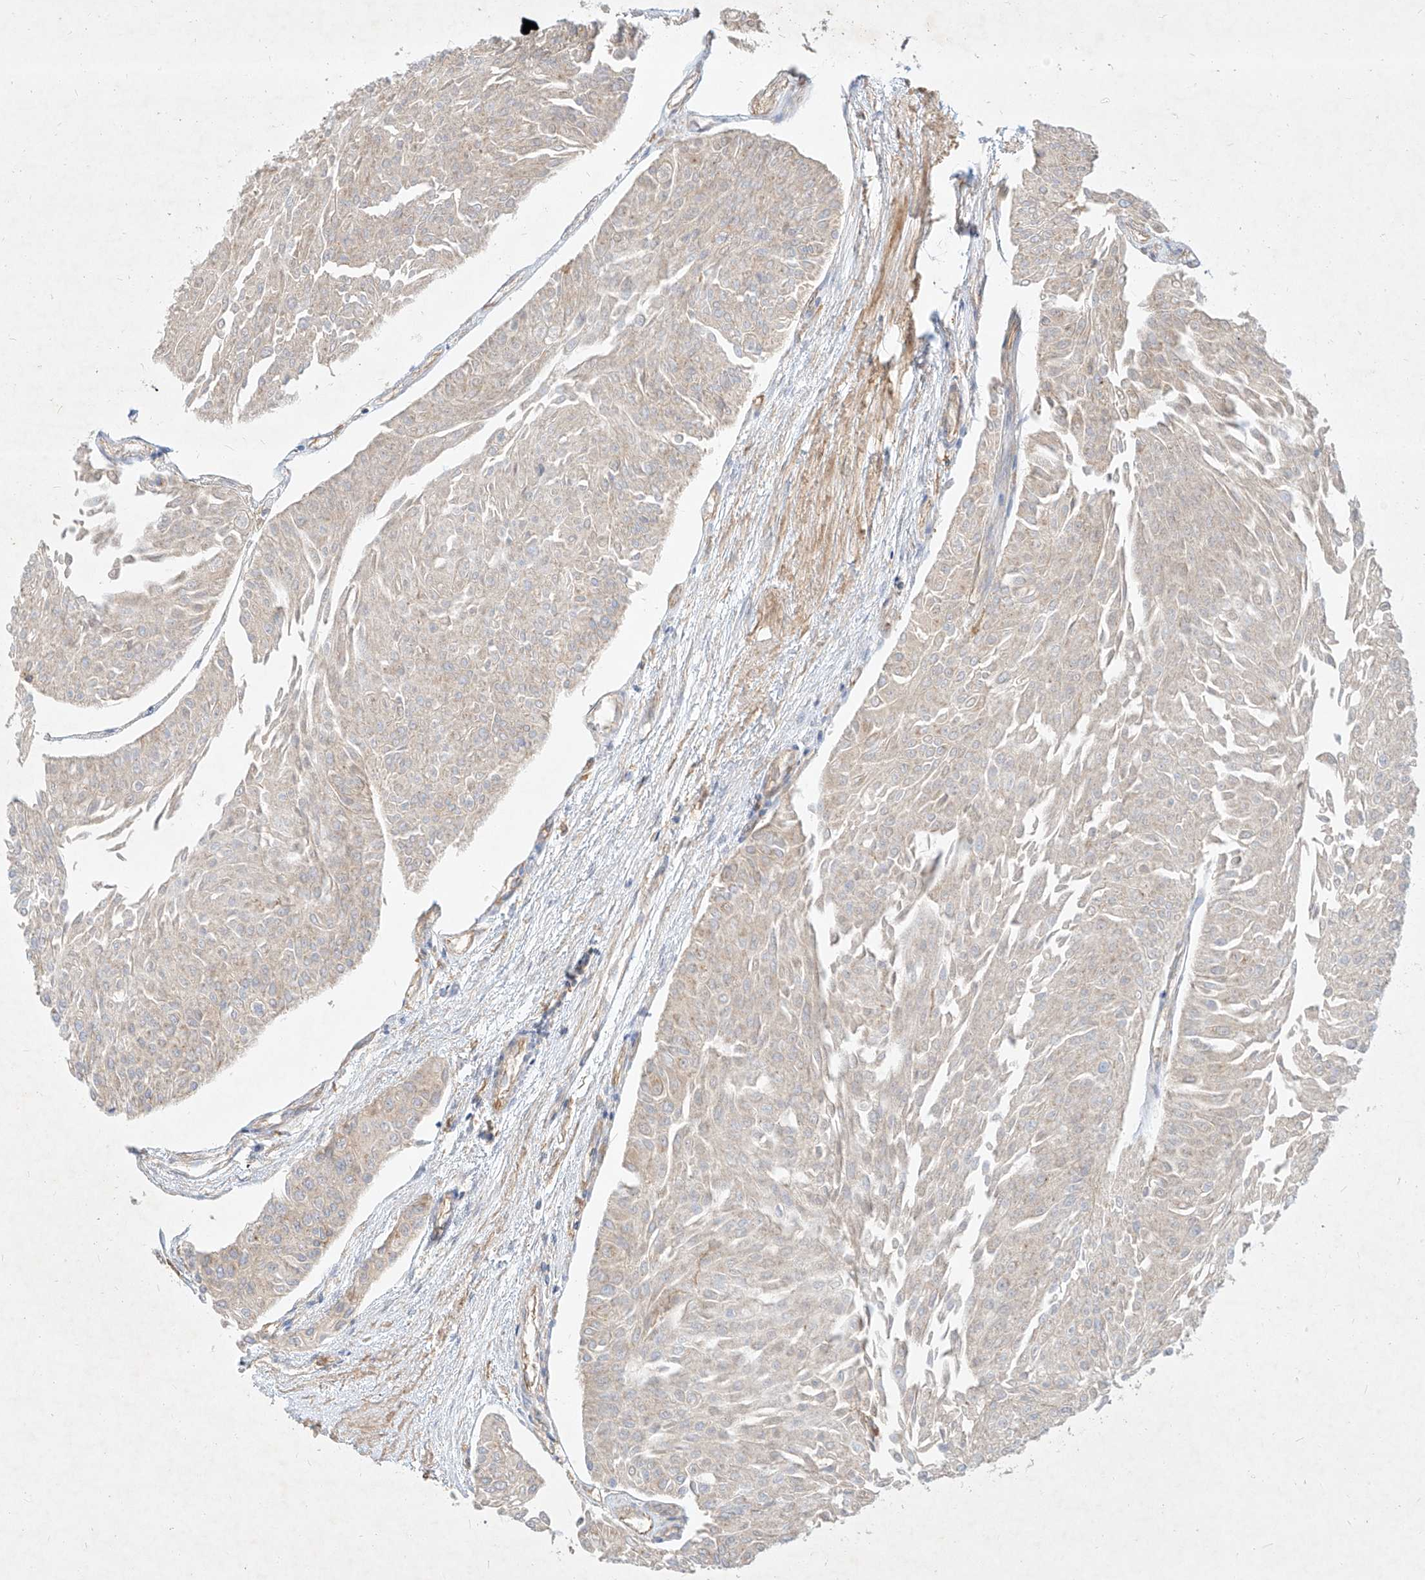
{"staining": {"intensity": "negative", "quantity": "none", "location": "none"}, "tissue": "urothelial cancer", "cell_type": "Tumor cells", "image_type": "cancer", "snomed": [{"axis": "morphology", "description": "Urothelial carcinoma, Low grade"}, {"axis": "topography", "description": "Urinary bladder"}], "caption": "An IHC histopathology image of urothelial cancer is shown. There is no staining in tumor cells of urothelial cancer. (DAB (3,3'-diaminobenzidine) immunohistochemistry (IHC), high magnification).", "gene": "NFAM1", "patient": {"sex": "male", "age": 67}}